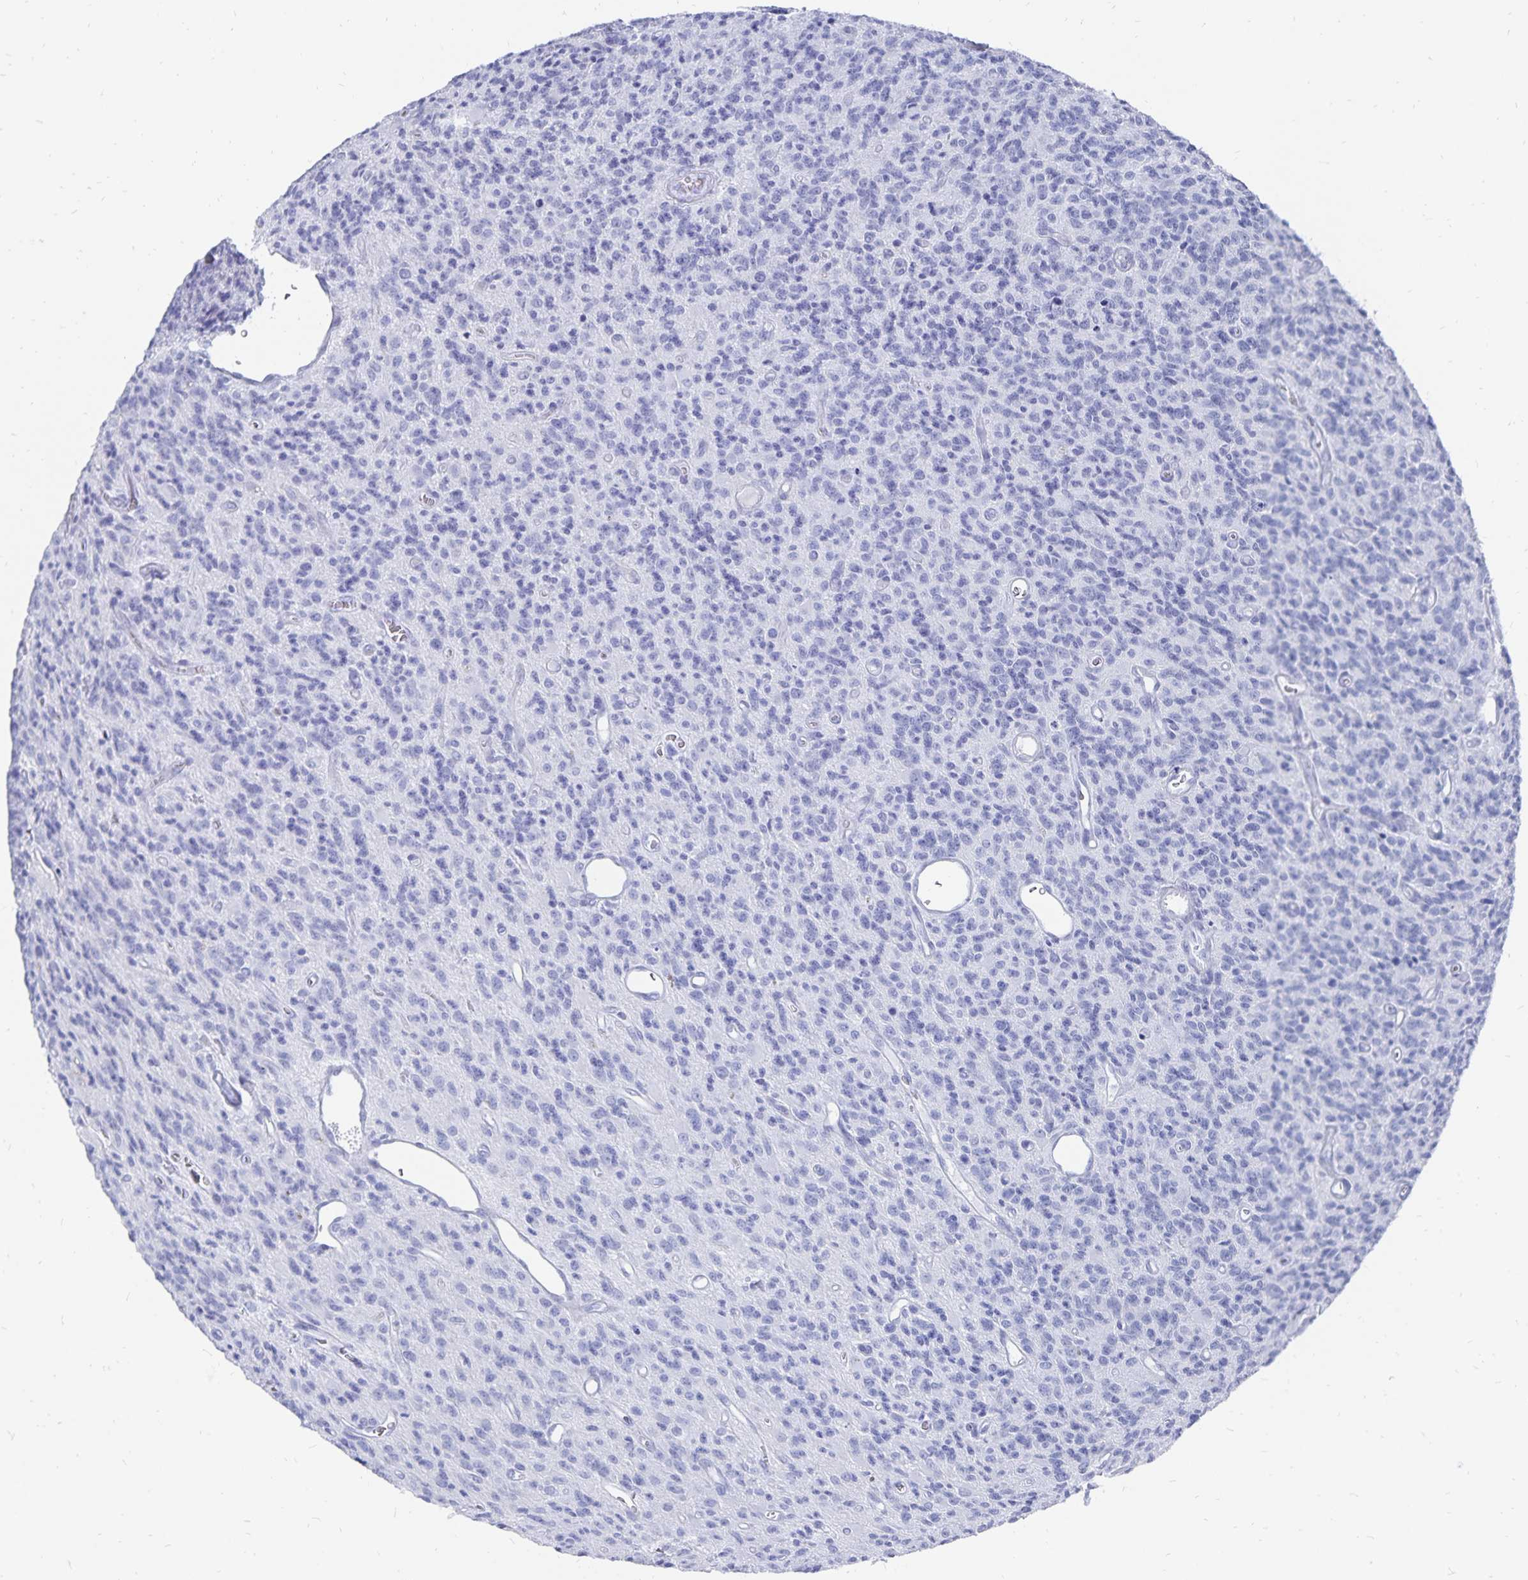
{"staining": {"intensity": "negative", "quantity": "none", "location": "none"}, "tissue": "glioma", "cell_type": "Tumor cells", "image_type": "cancer", "snomed": [{"axis": "morphology", "description": "Glioma, malignant, High grade"}, {"axis": "topography", "description": "Brain"}], "caption": "Immunohistochemistry of malignant glioma (high-grade) reveals no positivity in tumor cells.", "gene": "ADH1A", "patient": {"sex": "male", "age": 76}}